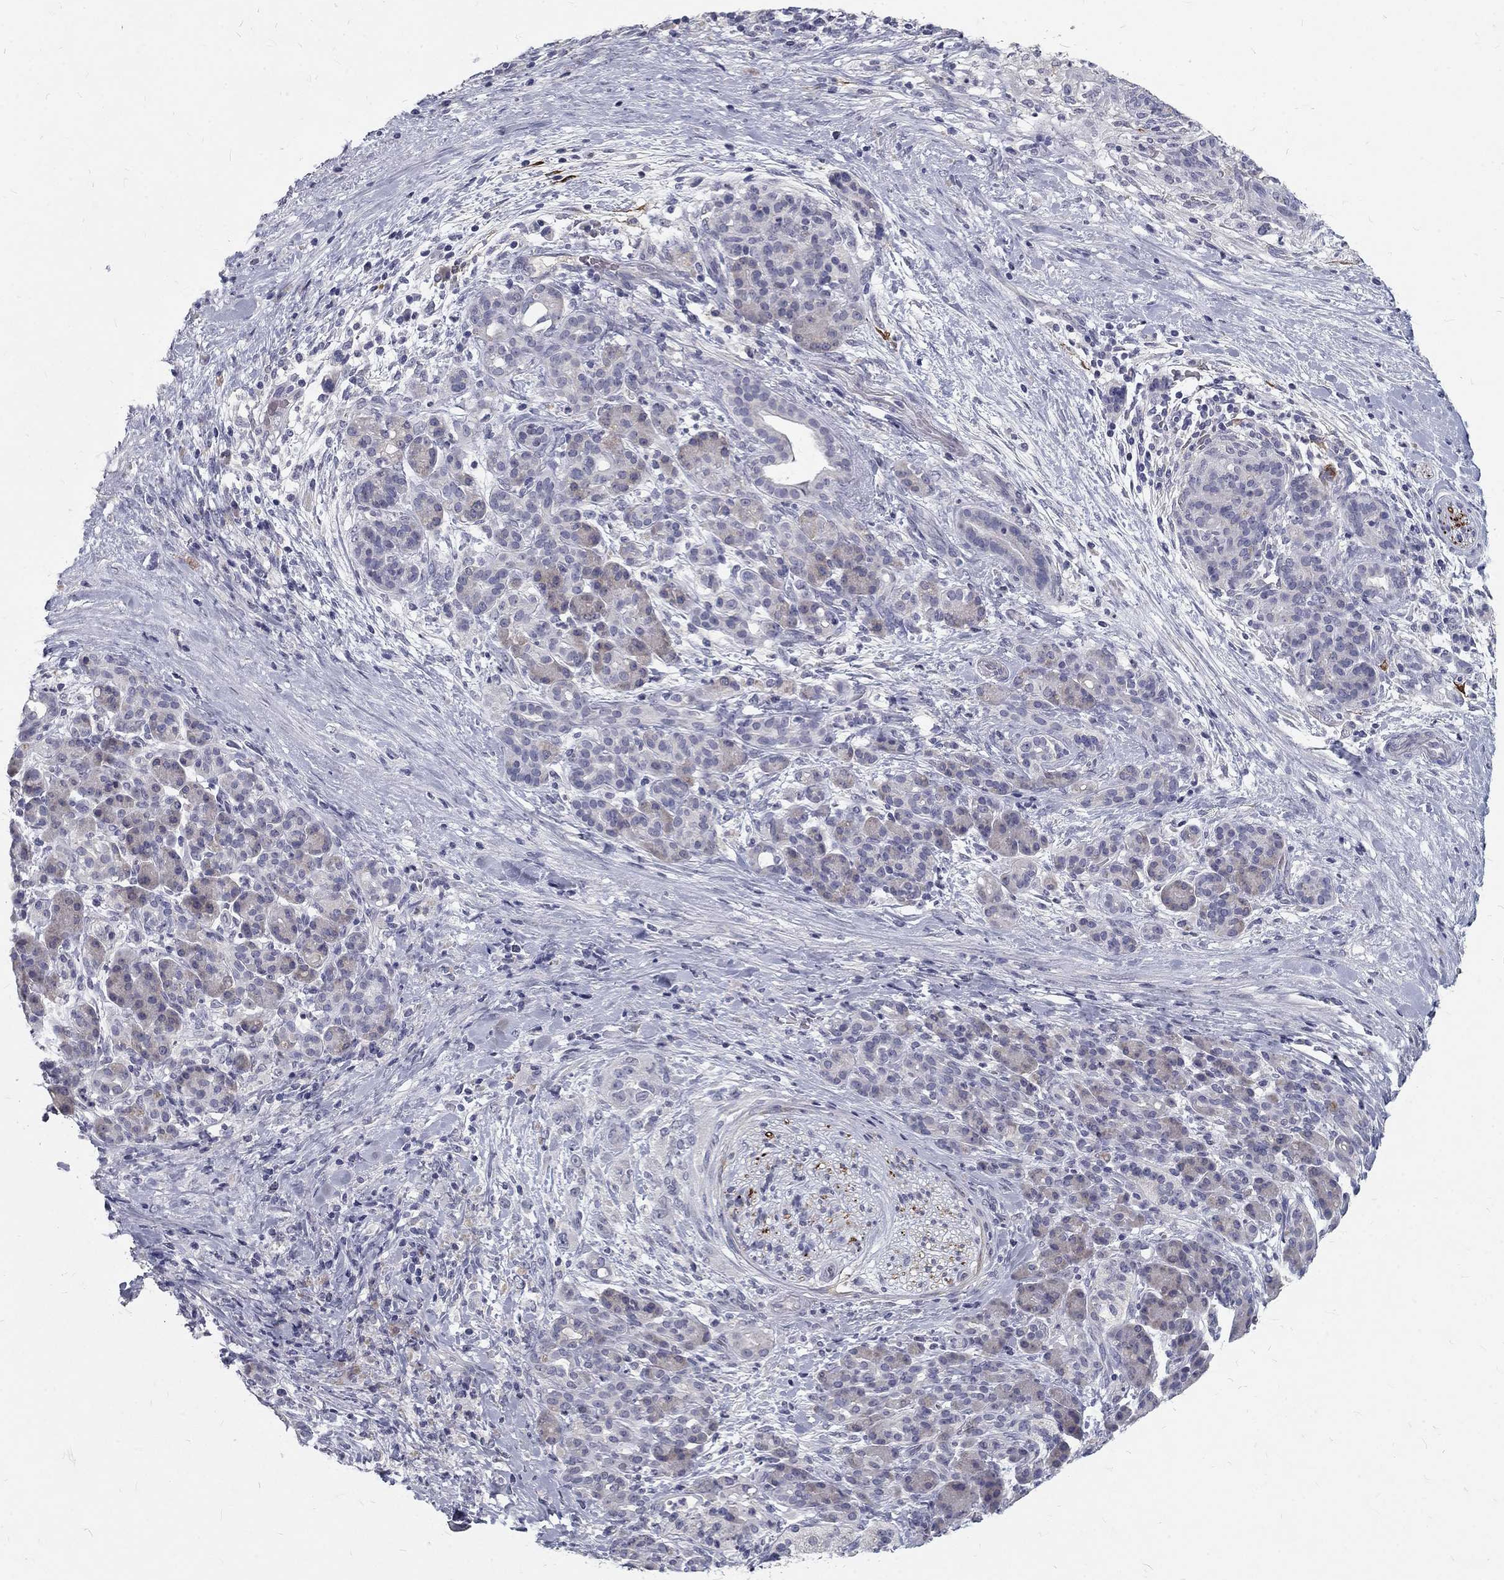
{"staining": {"intensity": "negative", "quantity": "none", "location": "none"}, "tissue": "pancreatic cancer", "cell_type": "Tumor cells", "image_type": "cancer", "snomed": [{"axis": "morphology", "description": "Adenocarcinoma, NOS"}, {"axis": "topography", "description": "Pancreas"}], "caption": "Tumor cells are negative for protein expression in human pancreatic adenocarcinoma. (DAB immunohistochemistry, high magnification).", "gene": "NOS1", "patient": {"sex": "male", "age": 44}}